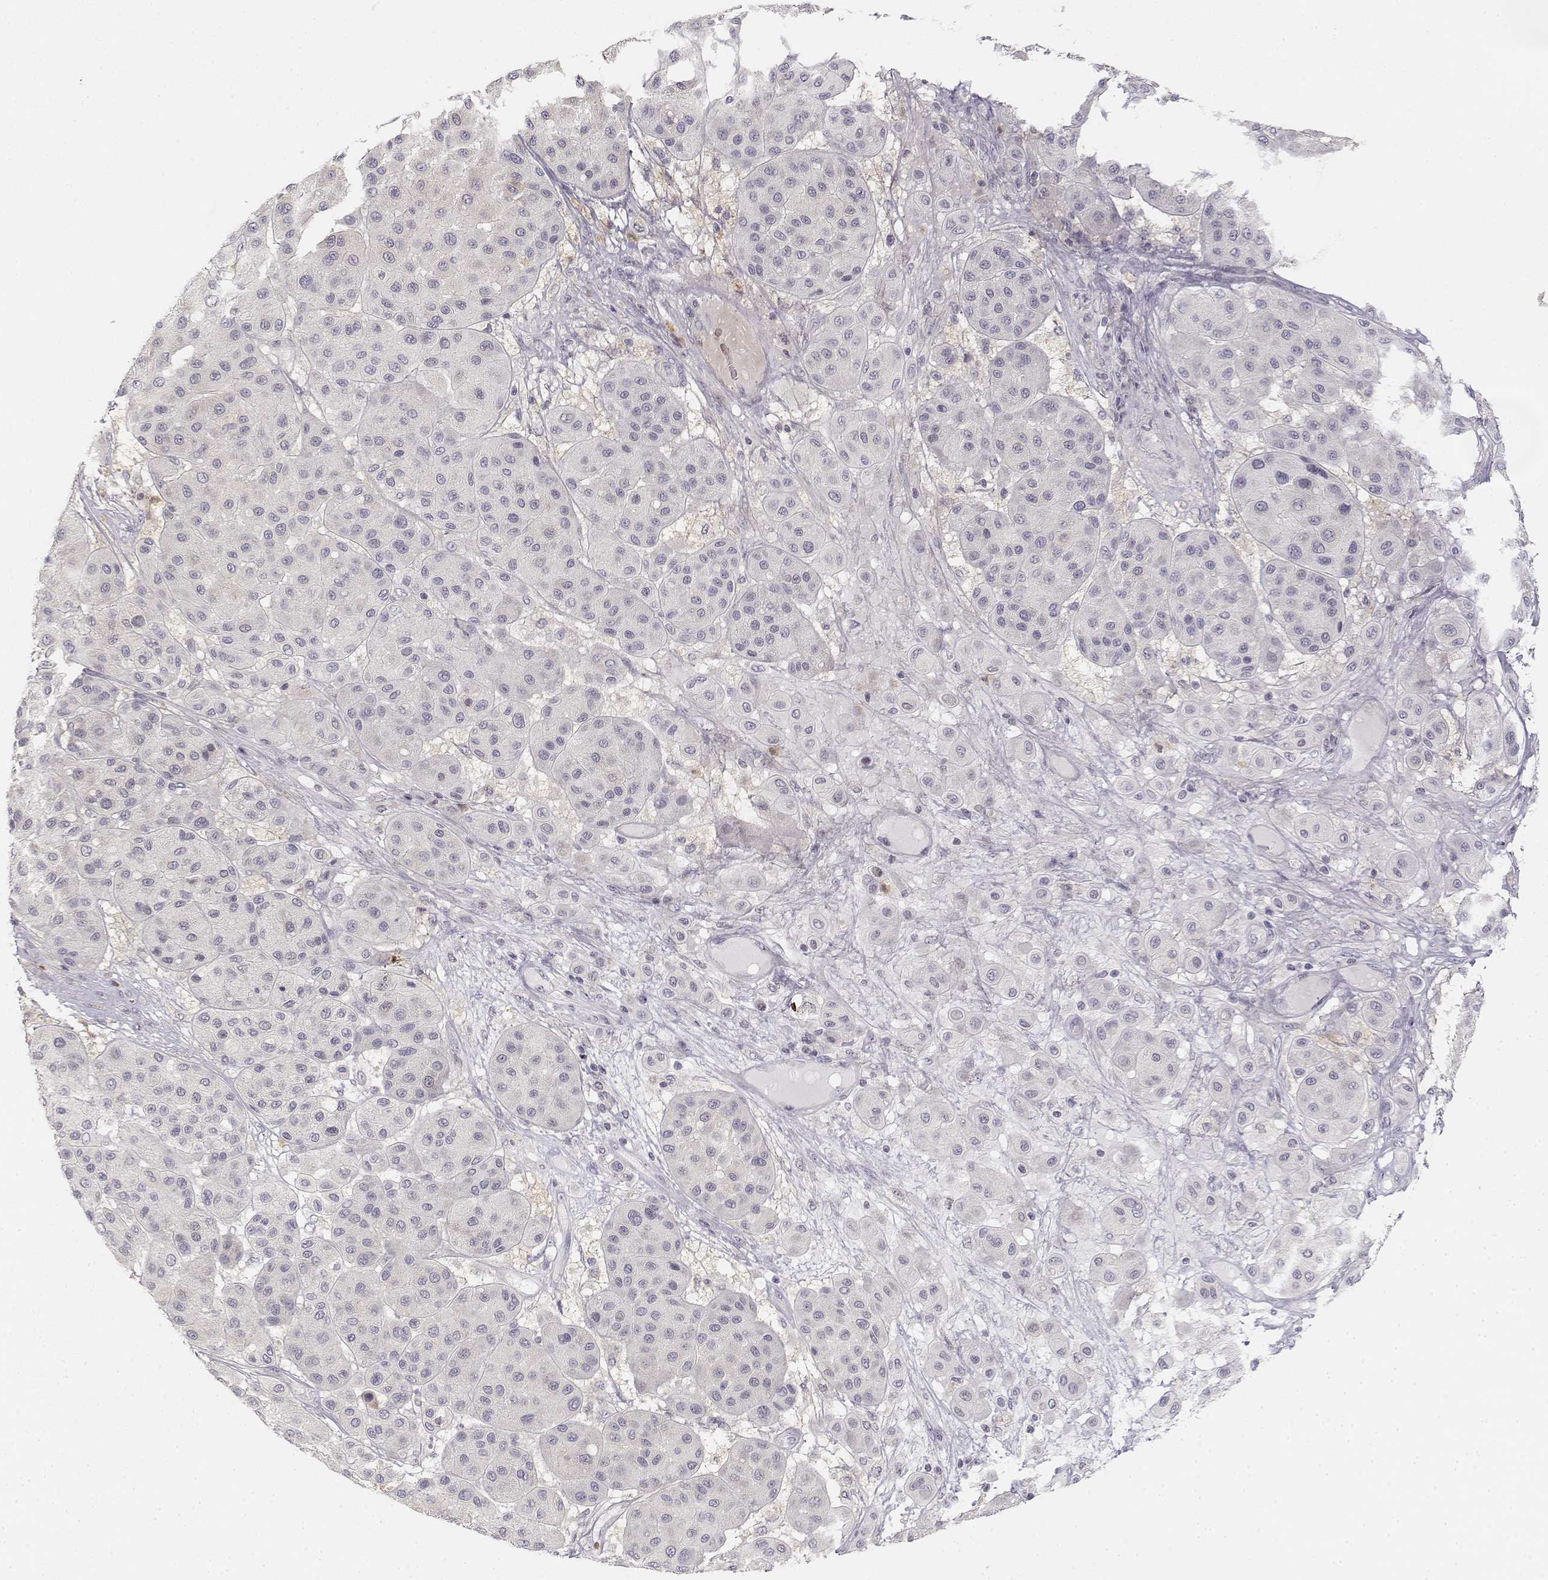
{"staining": {"intensity": "negative", "quantity": "none", "location": "none"}, "tissue": "melanoma", "cell_type": "Tumor cells", "image_type": "cancer", "snomed": [{"axis": "morphology", "description": "Malignant melanoma, Metastatic site"}, {"axis": "topography", "description": "Smooth muscle"}], "caption": "Tumor cells are negative for brown protein staining in melanoma.", "gene": "GLIPR1L2", "patient": {"sex": "male", "age": 41}}